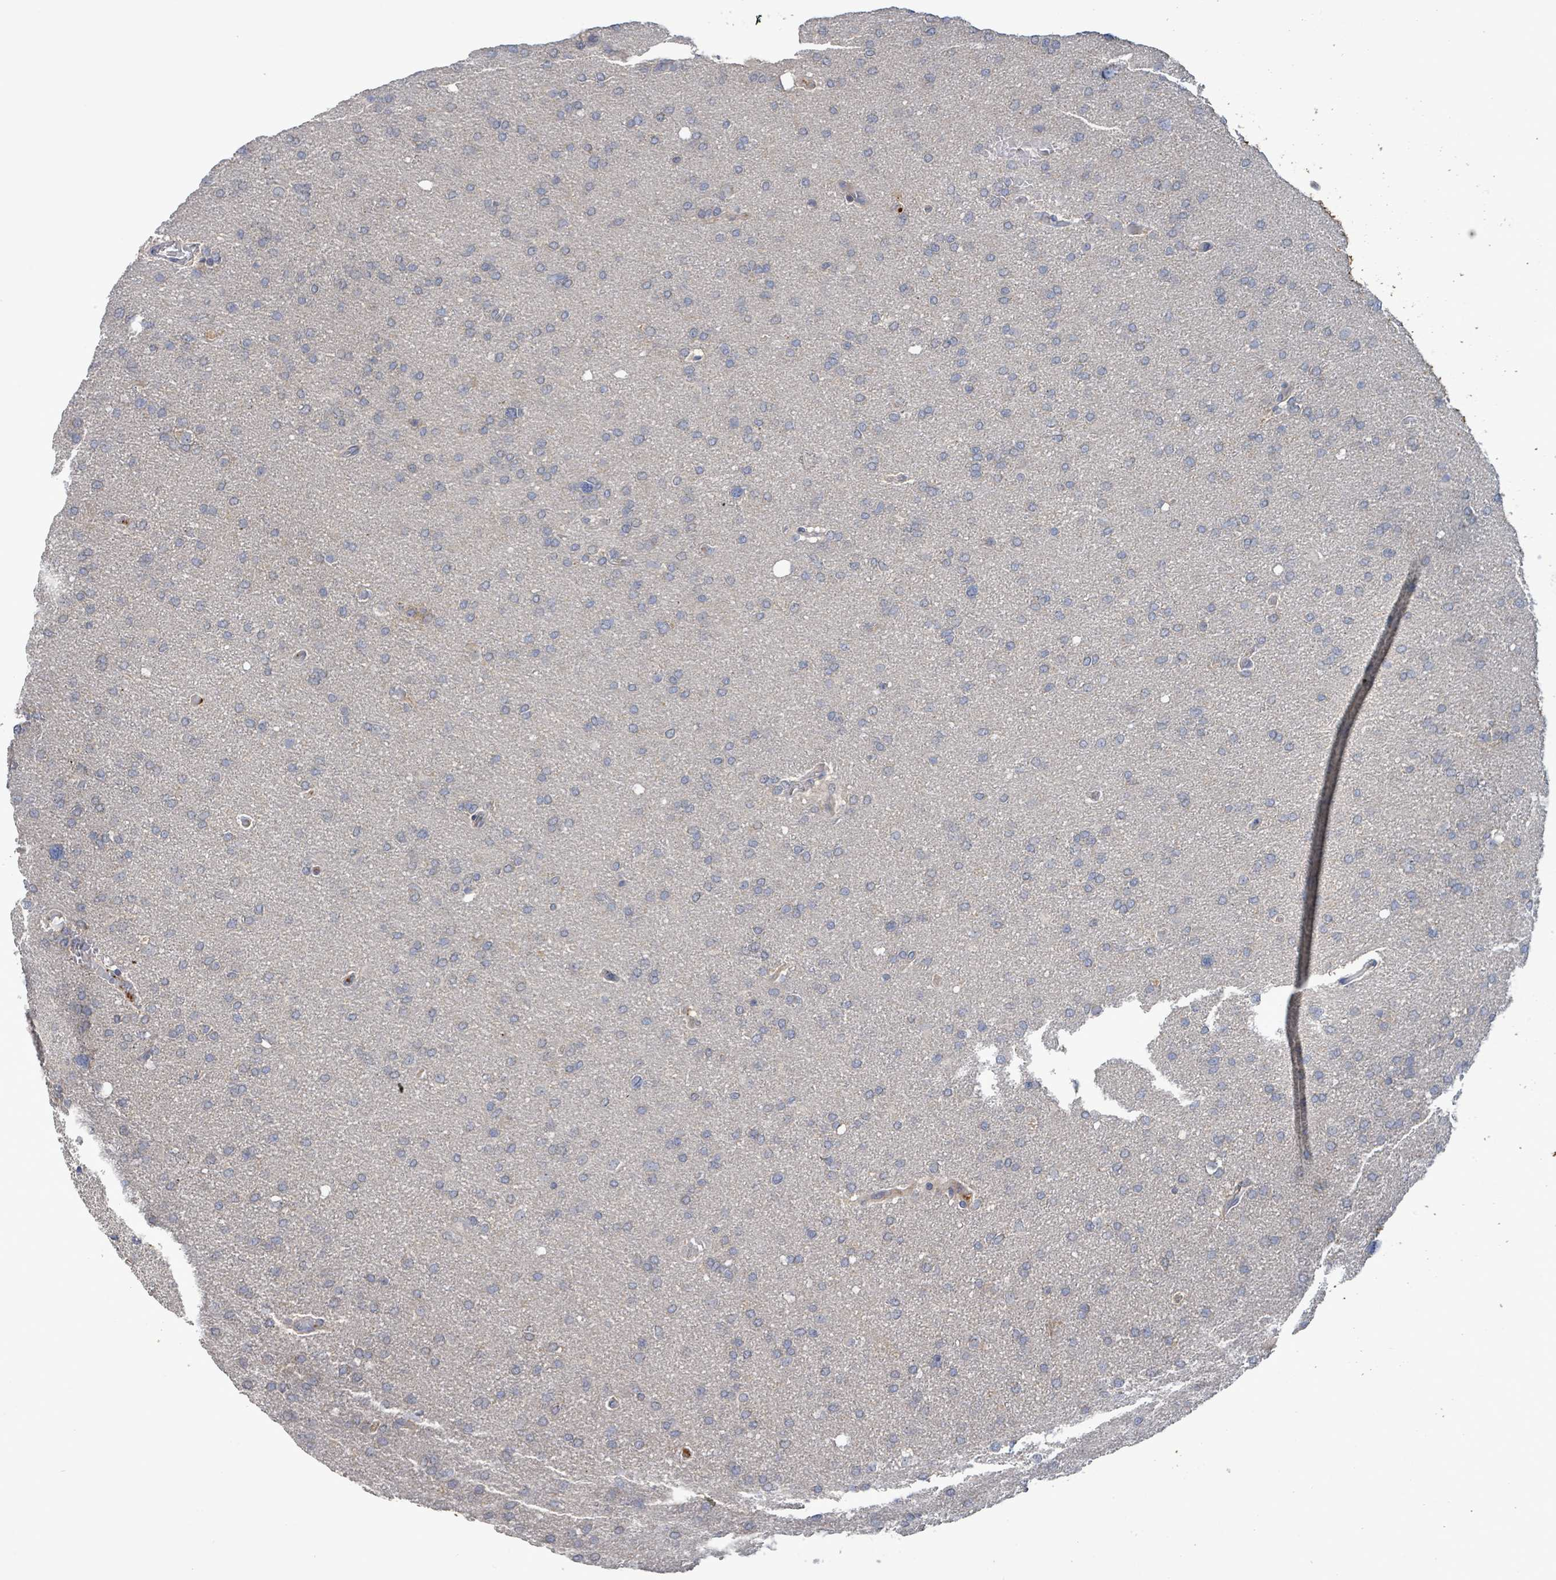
{"staining": {"intensity": "negative", "quantity": "none", "location": "none"}, "tissue": "glioma", "cell_type": "Tumor cells", "image_type": "cancer", "snomed": [{"axis": "morphology", "description": "Glioma, malignant, High grade"}, {"axis": "topography", "description": "Cerebral cortex"}], "caption": "High-grade glioma (malignant) stained for a protein using IHC exhibits no staining tumor cells.", "gene": "PLAAT1", "patient": {"sex": "female", "age": 36}}